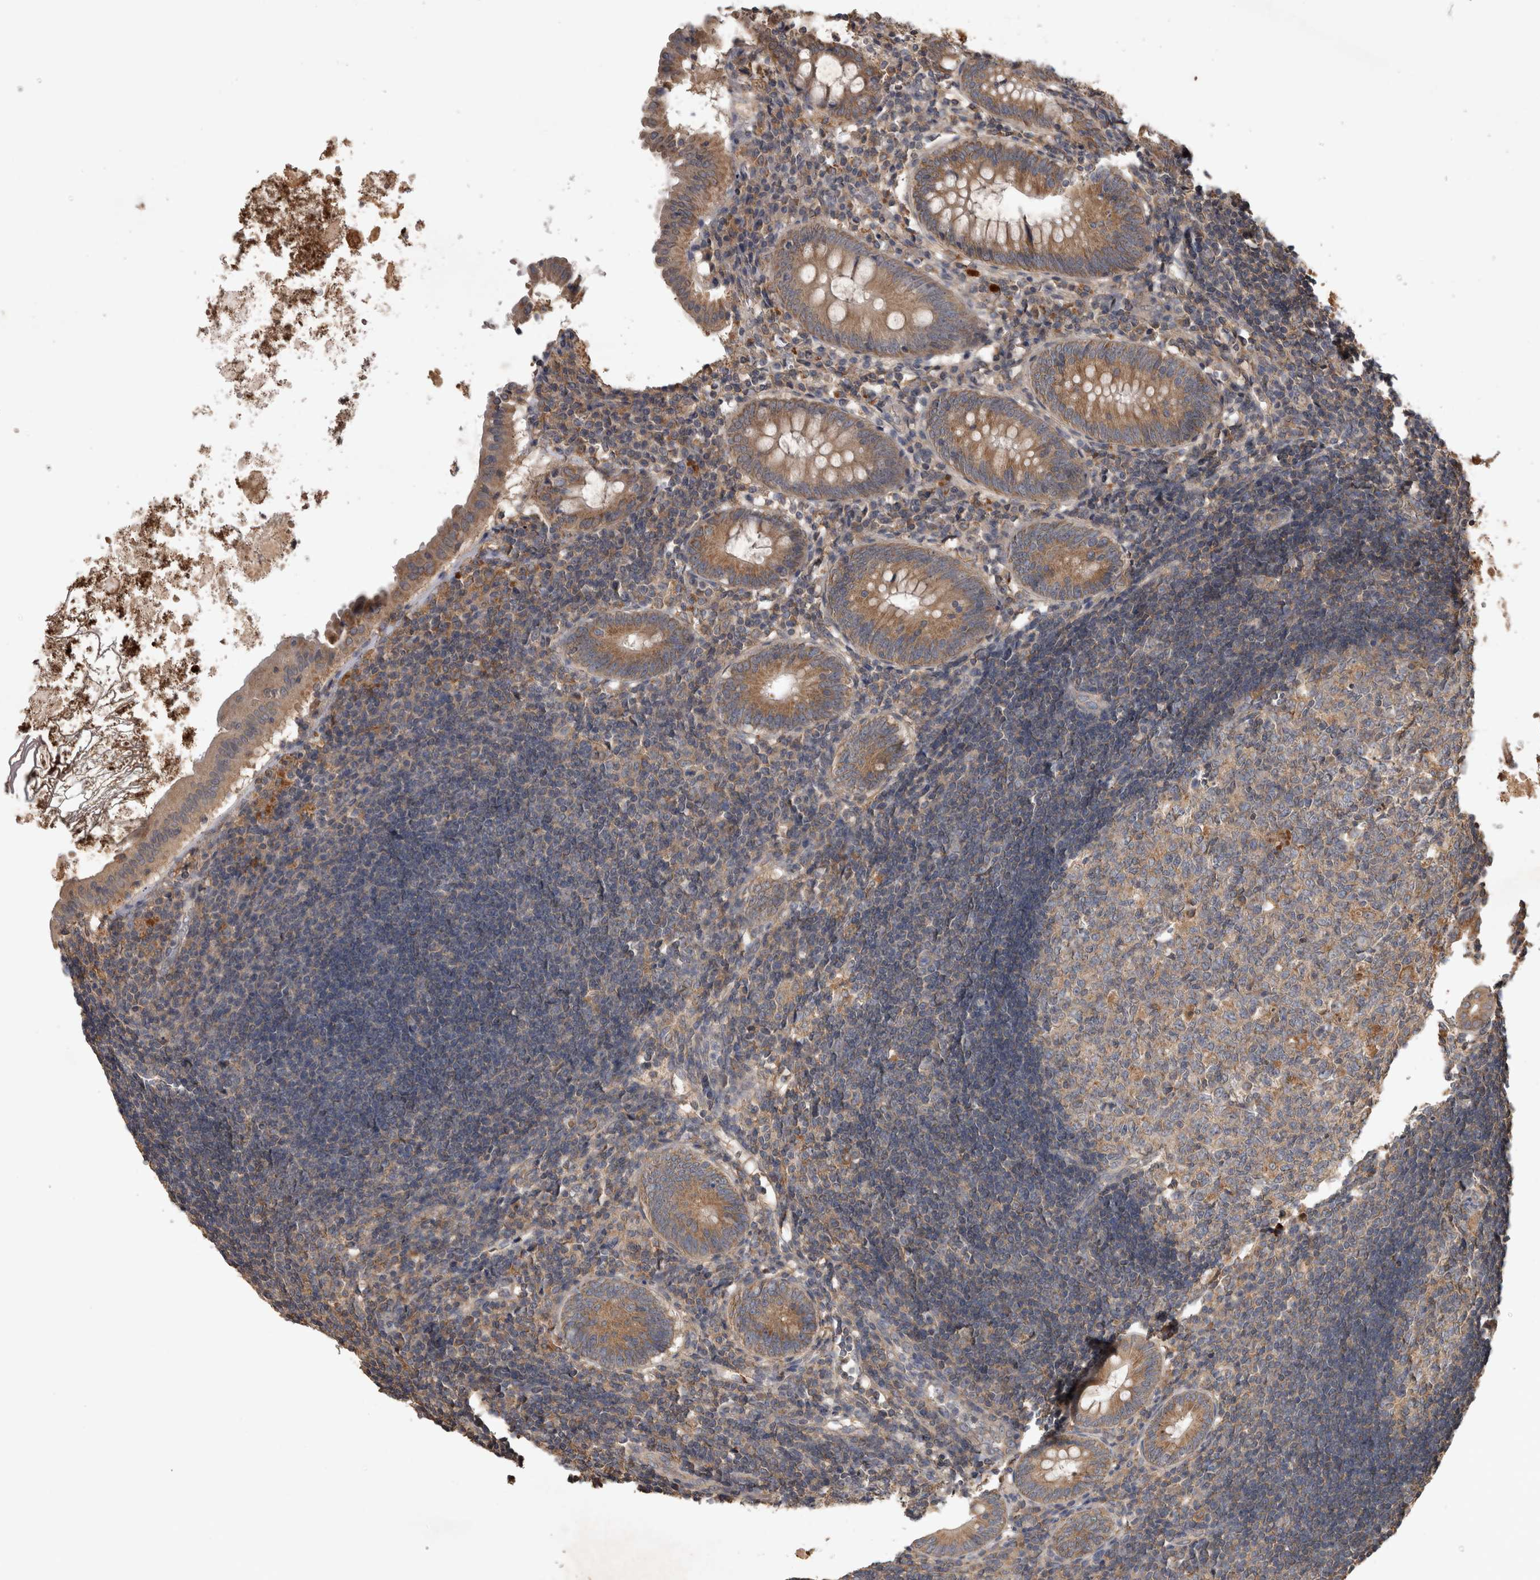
{"staining": {"intensity": "moderate", "quantity": ">75%", "location": "cytoplasmic/membranous"}, "tissue": "appendix", "cell_type": "Glandular cells", "image_type": "normal", "snomed": [{"axis": "morphology", "description": "Normal tissue, NOS"}, {"axis": "topography", "description": "Appendix"}], "caption": "Immunohistochemistry (IHC) (DAB (3,3'-diaminobenzidine)) staining of normal human appendix displays moderate cytoplasmic/membranous protein staining in approximately >75% of glandular cells. (brown staining indicates protein expression, while blue staining denotes nuclei).", "gene": "TRMT61B", "patient": {"sex": "female", "age": 54}}